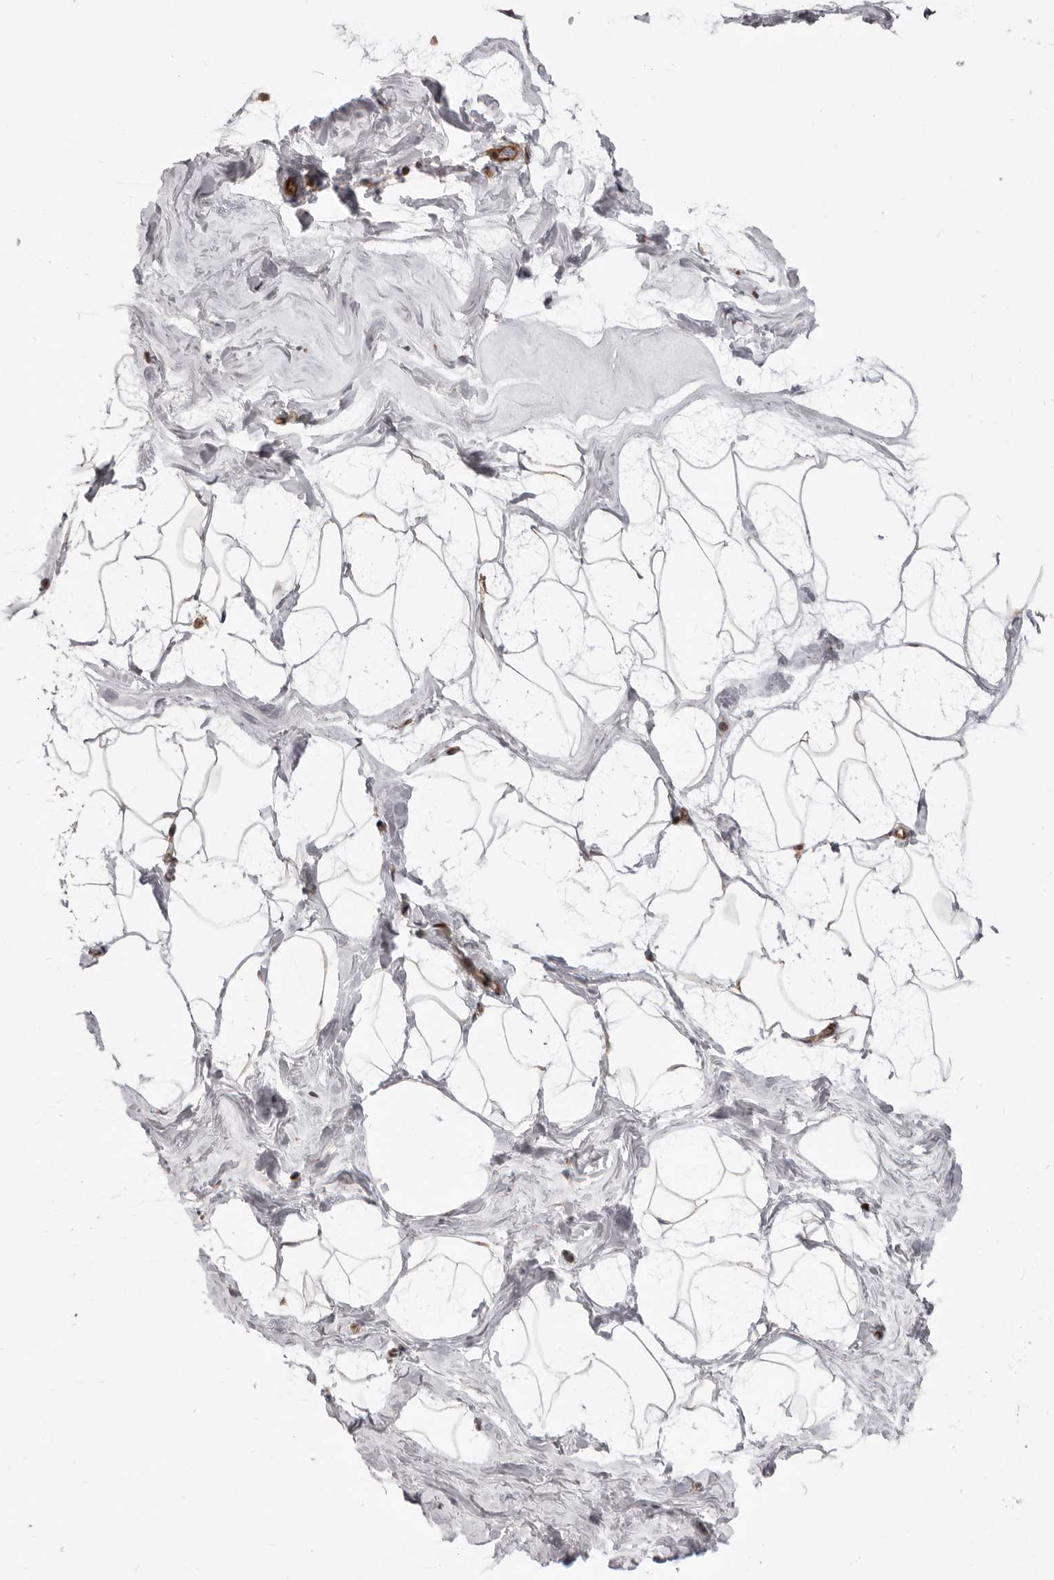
{"staining": {"intensity": "negative", "quantity": "none", "location": "none"}, "tissue": "breast", "cell_type": "Adipocytes", "image_type": "normal", "snomed": [{"axis": "morphology", "description": "Normal tissue, NOS"}, {"axis": "morphology", "description": "Lobular carcinoma"}, {"axis": "topography", "description": "Breast"}], "caption": "The histopathology image reveals no significant expression in adipocytes of breast.", "gene": "WDTC1", "patient": {"sex": "female", "age": 62}}